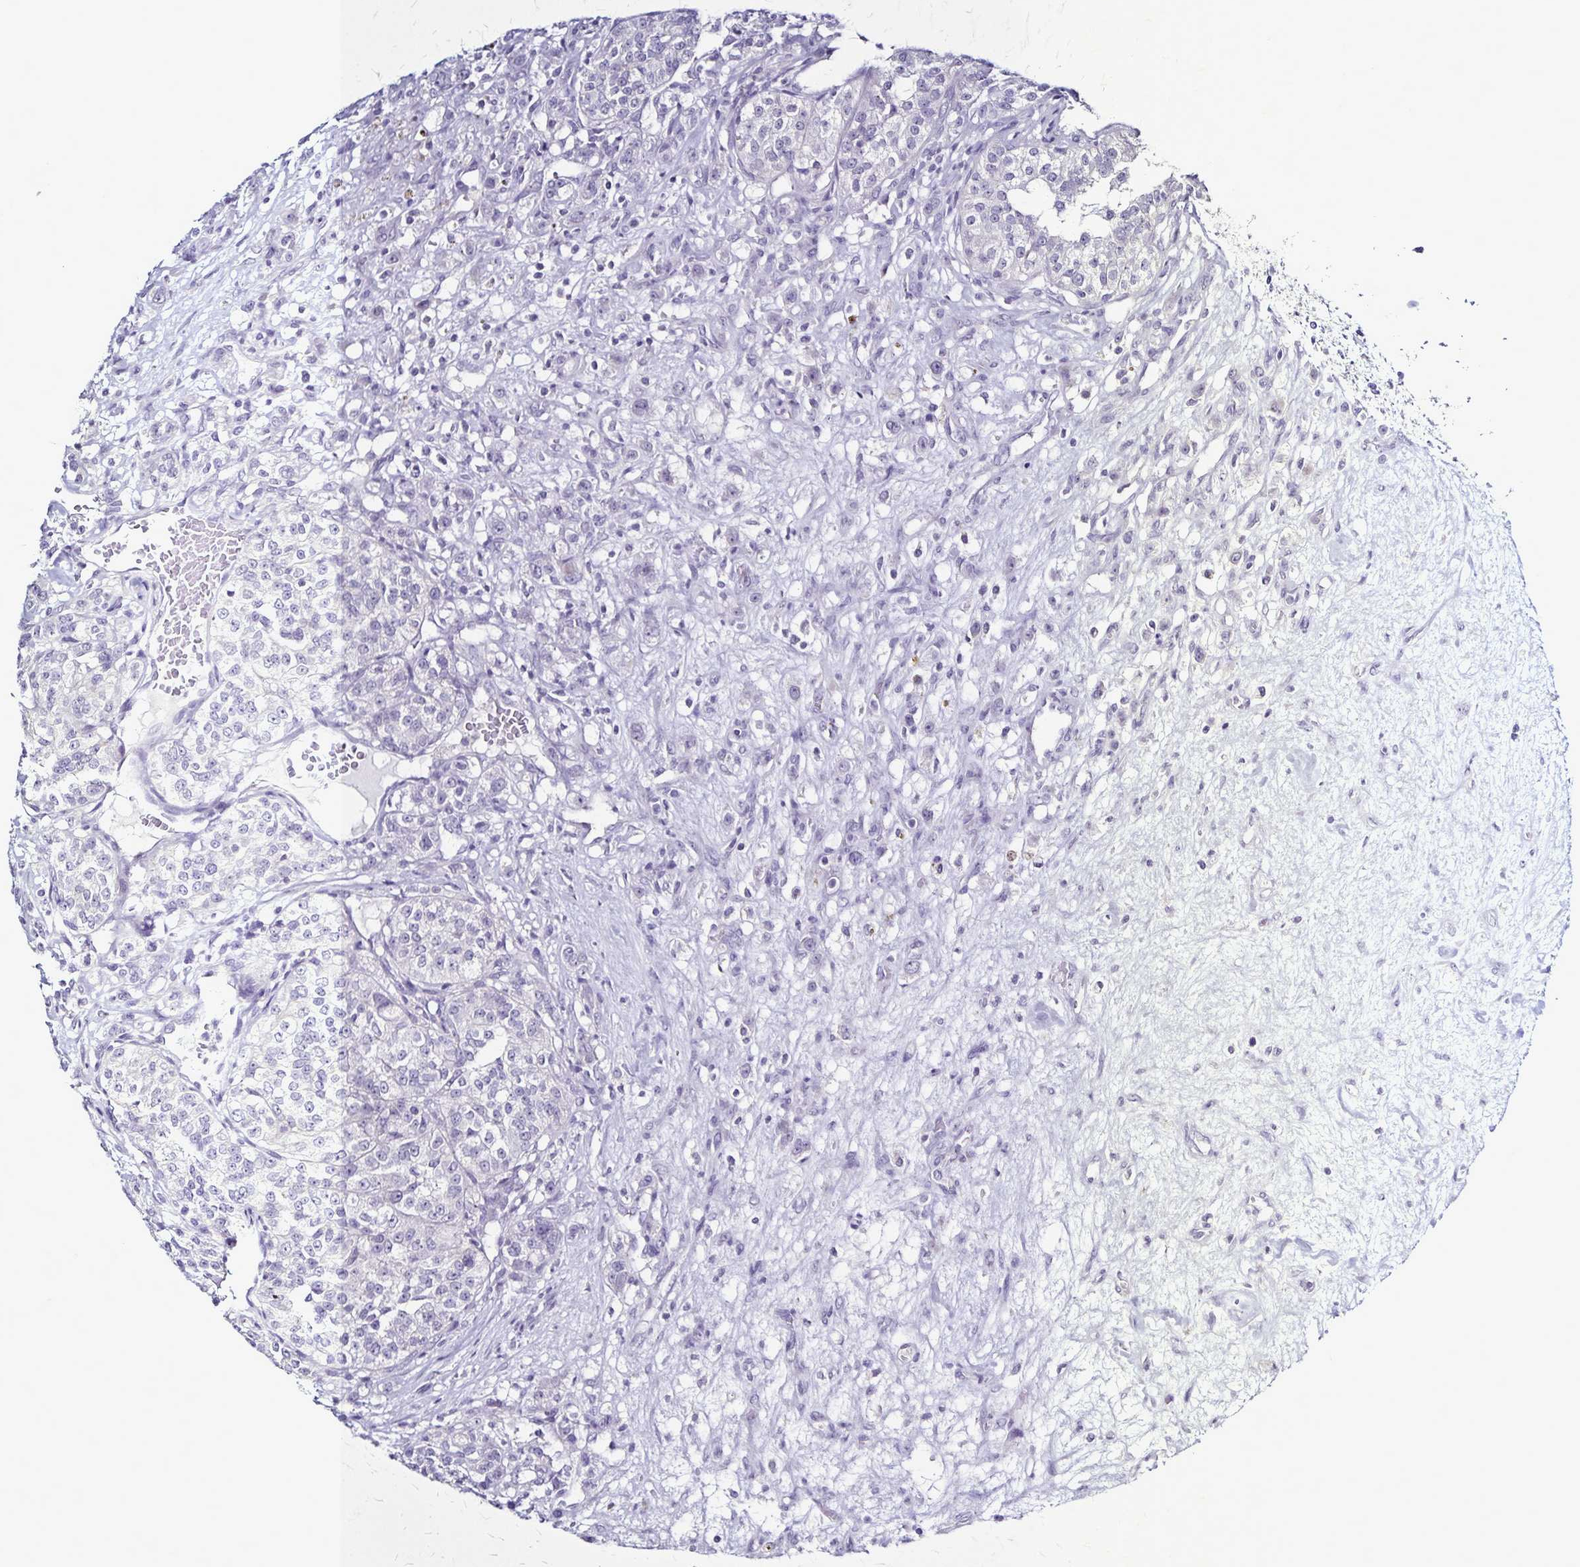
{"staining": {"intensity": "negative", "quantity": "none", "location": "none"}, "tissue": "renal cancer", "cell_type": "Tumor cells", "image_type": "cancer", "snomed": [{"axis": "morphology", "description": "Adenocarcinoma, NOS"}, {"axis": "topography", "description": "Kidney"}], "caption": "IHC of renal adenocarcinoma reveals no positivity in tumor cells. Brightfield microscopy of immunohistochemistry (IHC) stained with DAB (3,3'-diaminobenzidine) (brown) and hematoxylin (blue), captured at high magnification.", "gene": "PLXNA4", "patient": {"sex": "female", "age": 63}}